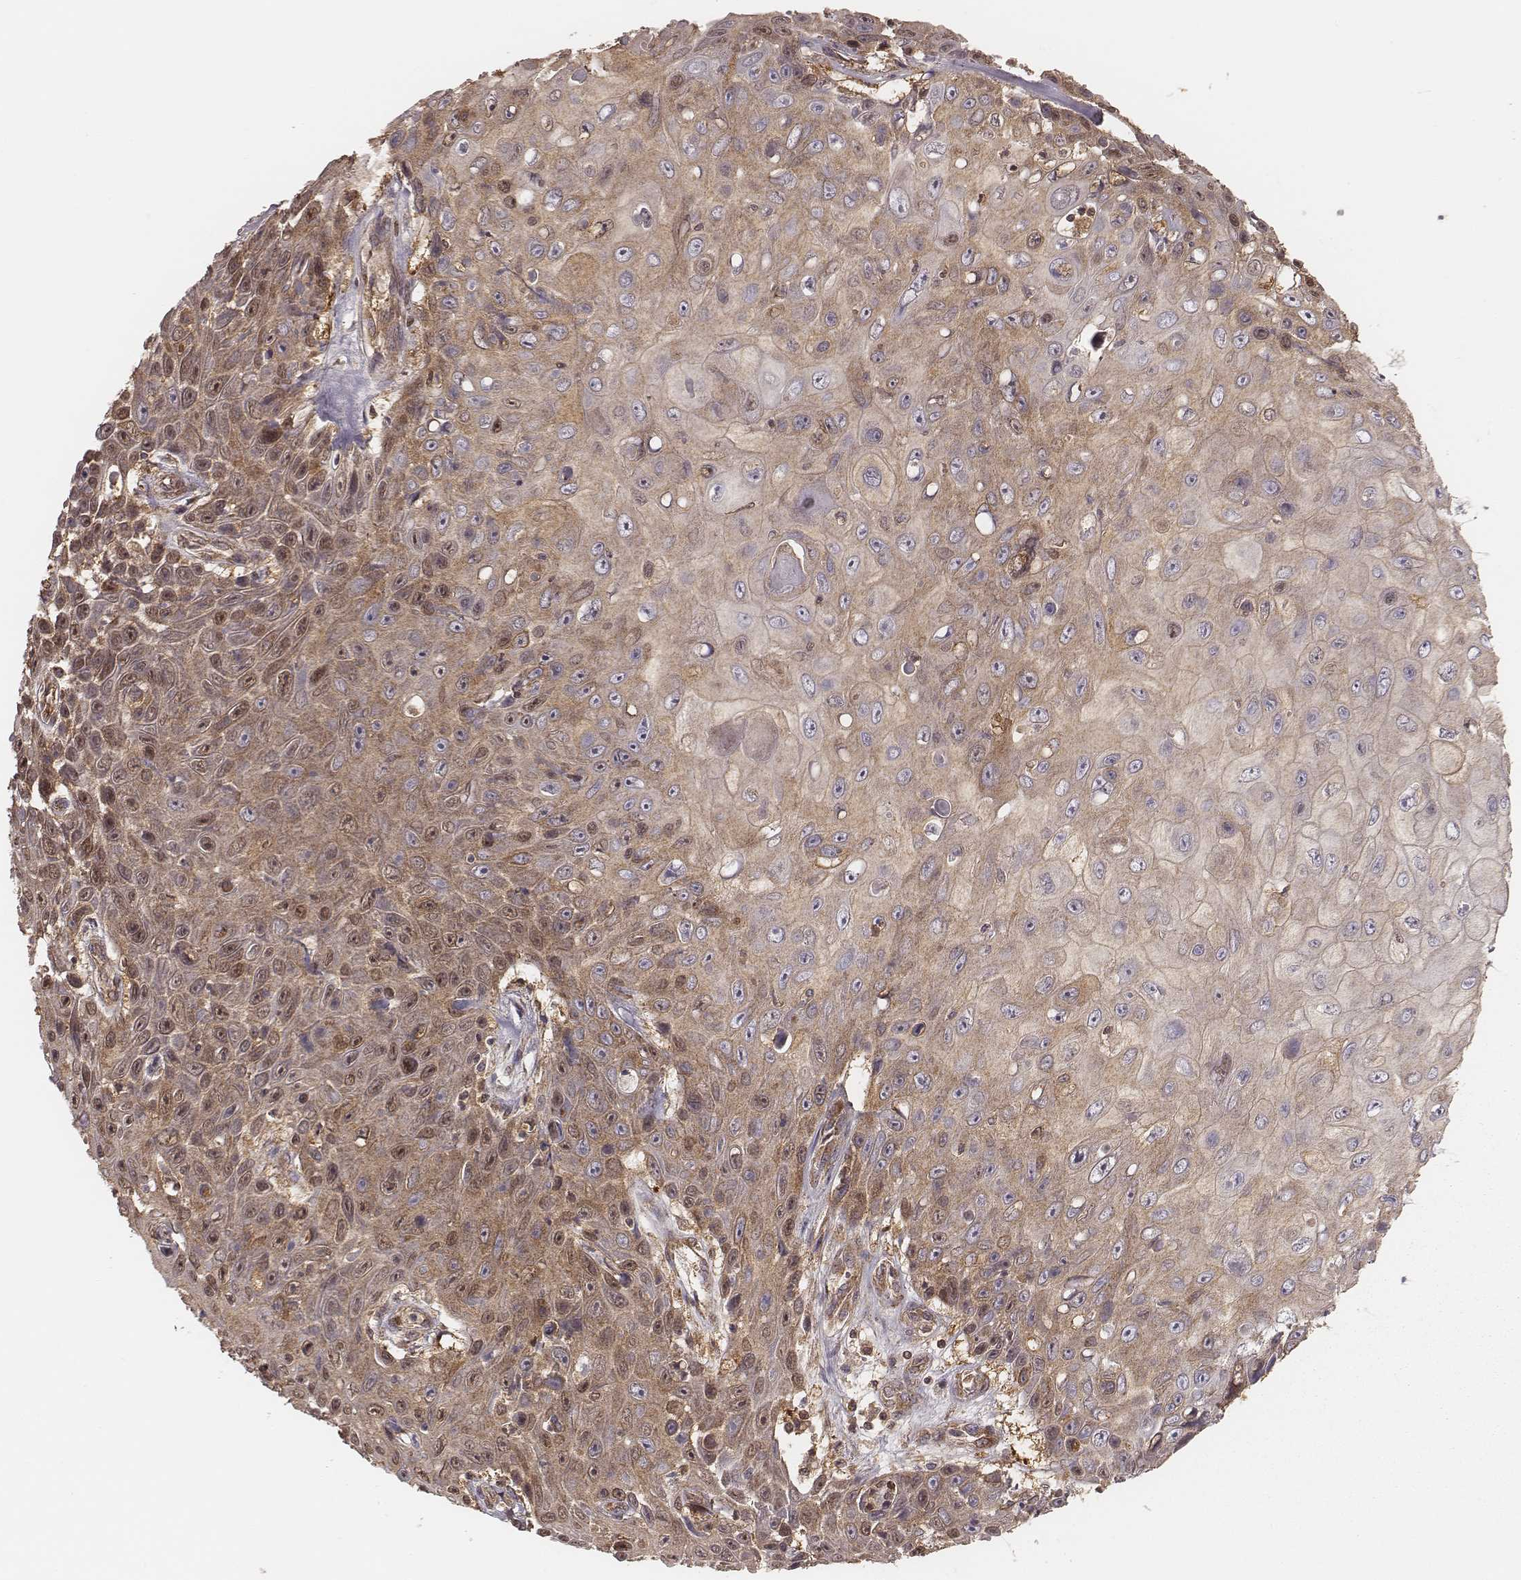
{"staining": {"intensity": "moderate", "quantity": ">75%", "location": "cytoplasmic/membranous"}, "tissue": "skin cancer", "cell_type": "Tumor cells", "image_type": "cancer", "snomed": [{"axis": "morphology", "description": "Squamous cell carcinoma, NOS"}, {"axis": "topography", "description": "Skin"}], "caption": "Moderate cytoplasmic/membranous expression is seen in approximately >75% of tumor cells in skin squamous cell carcinoma. The protein of interest is shown in brown color, while the nuclei are stained blue.", "gene": "CARS1", "patient": {"sex": "male", "age": 82}}